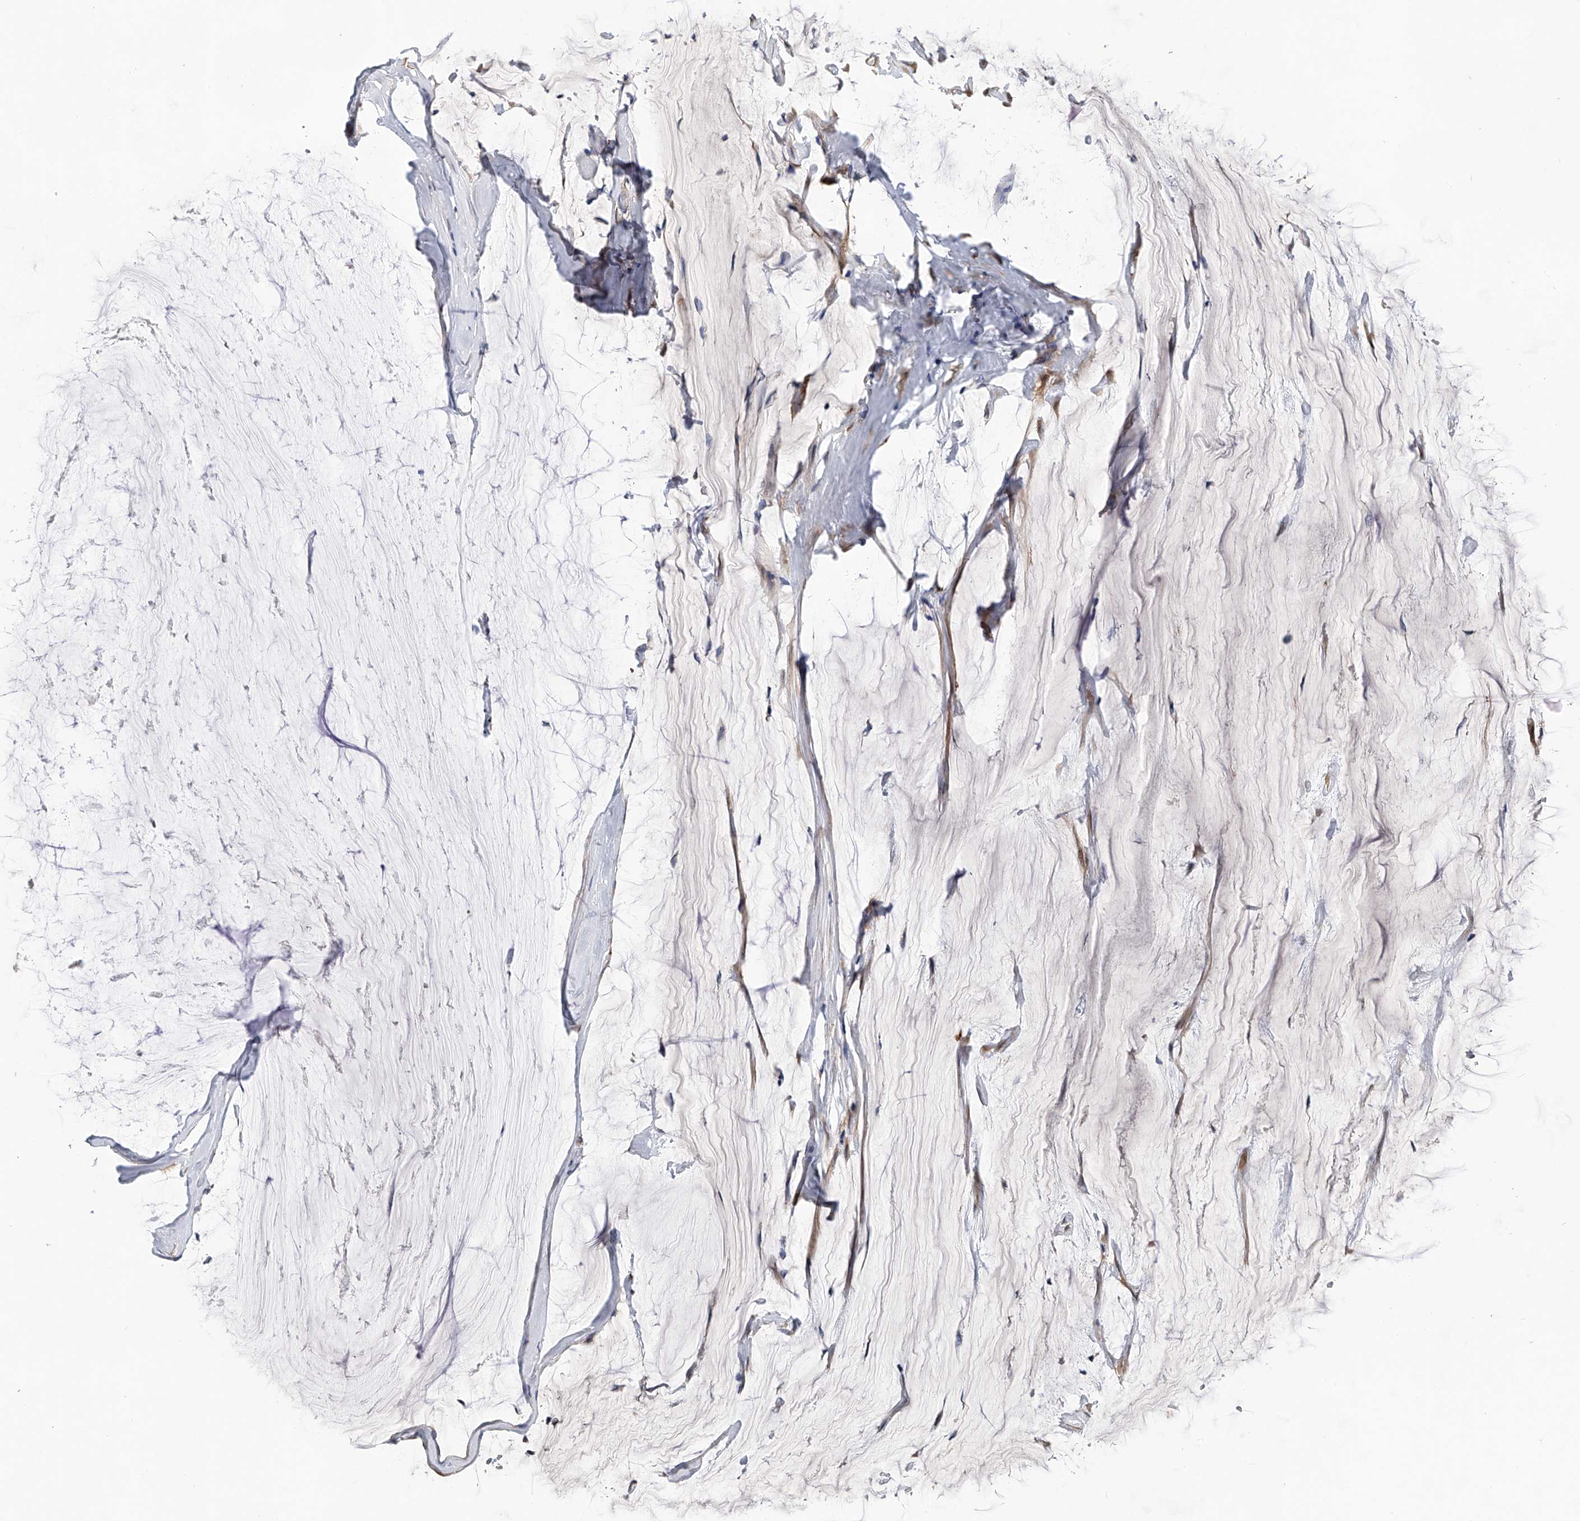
{"staining": {"intensity": "weak", "quantity": "<25%", "location": "cytoplasmic/membranous"}, "tissue": "ovarian cancer", "cell_type": "Tumor cells", "image_type": "cancer", "snomed": [{"axis": "morphology", "description": "Cystadenocarcinoma, mucinous, NOS"}, {"axis": "topography", "description": "Ovary"}], "caption": "Ovarian cancer was stained to show a protein in brown. There is no significant staining in tumor cells.", "gene": "PGM3", "patient": {"sex": "female", "age": 39}}